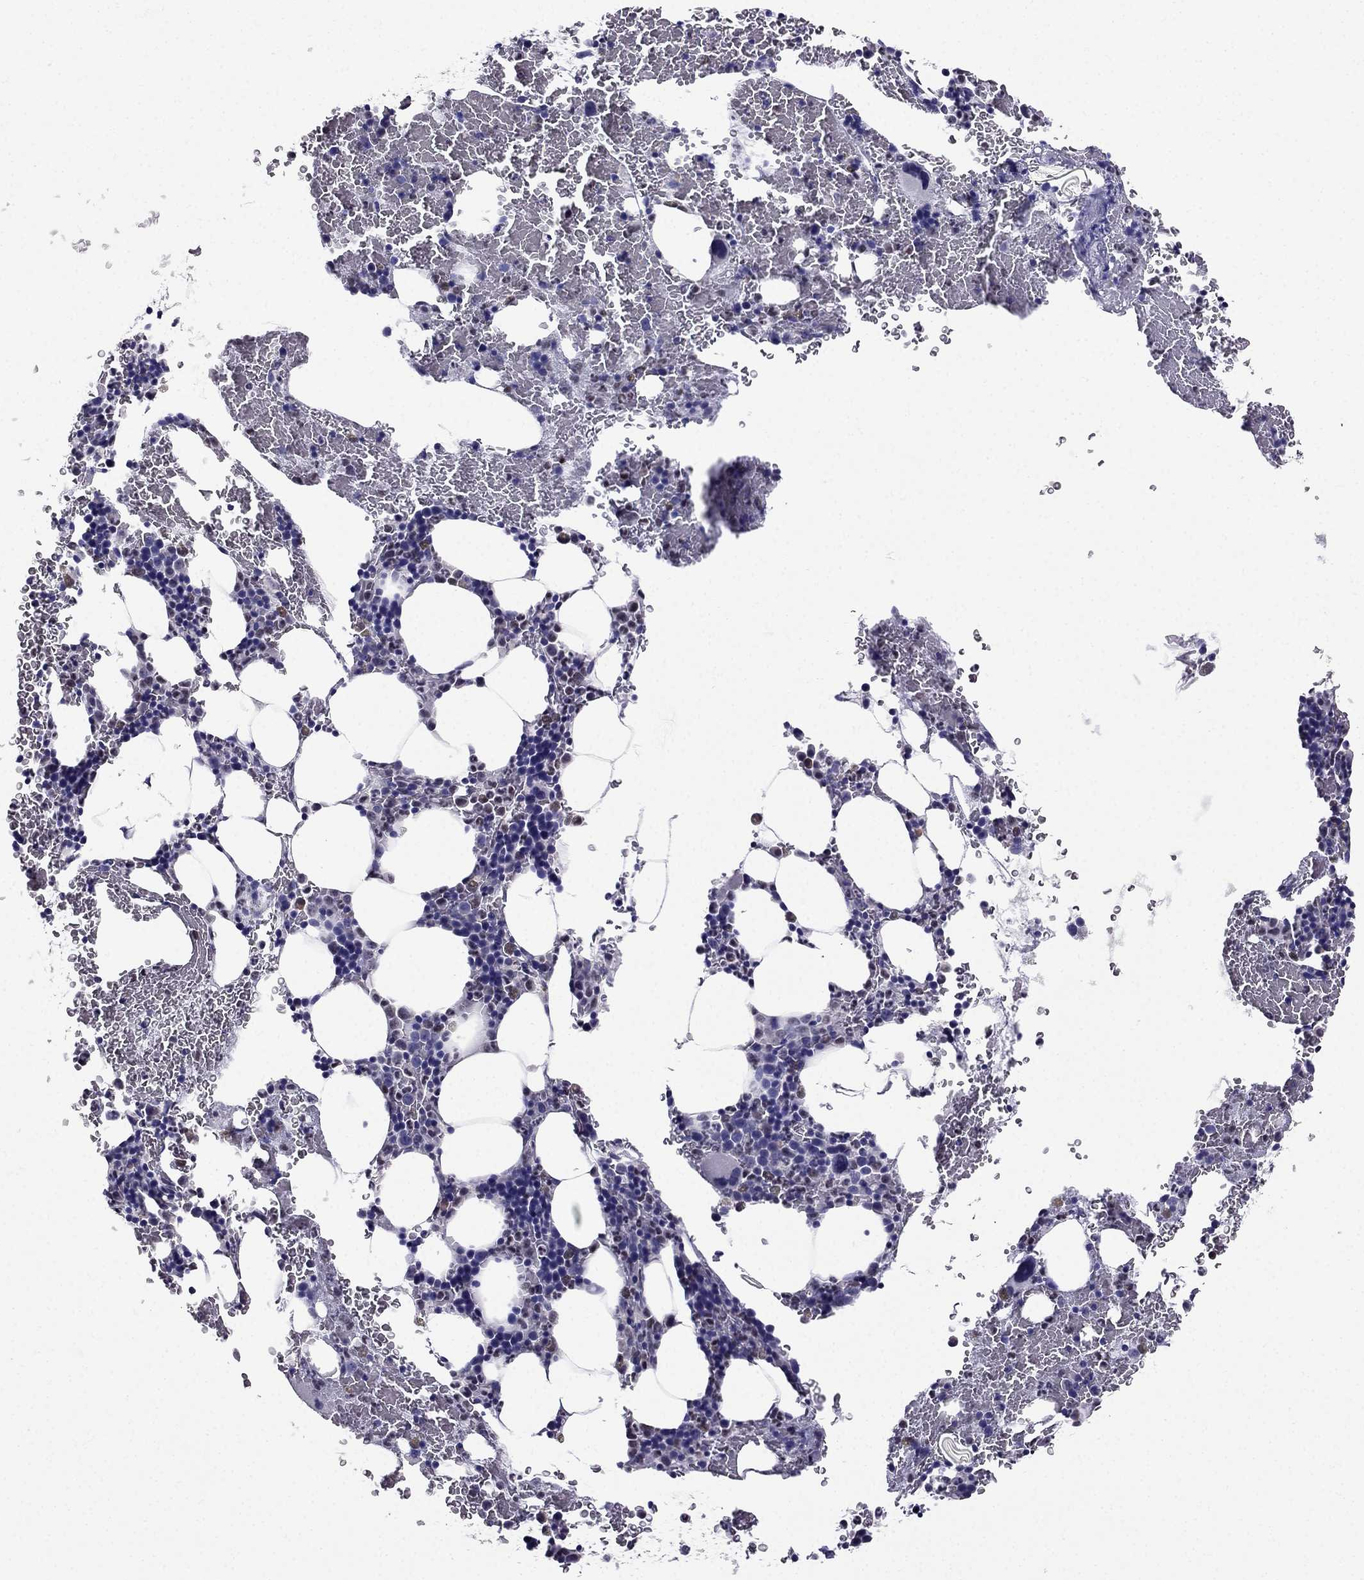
{"staining": {"intensity": "weak", "quantity": "<25%", "location": "nuclear"}, "tissue": "bone marrow", "cell_type": "Hematopoietic cells", "image_type": "normal", "snomed": [{"axis": "morphology", "description": "Normal tissue, NOS"}, {"axis": "topography", "description": "Bone marrow"}], "caption": "The IHC histopathology image has no significant expression in hematopoietic cells of bone marrow.", "gene": "ARID3A", "patient": {"sex": "male", "age": 64}}